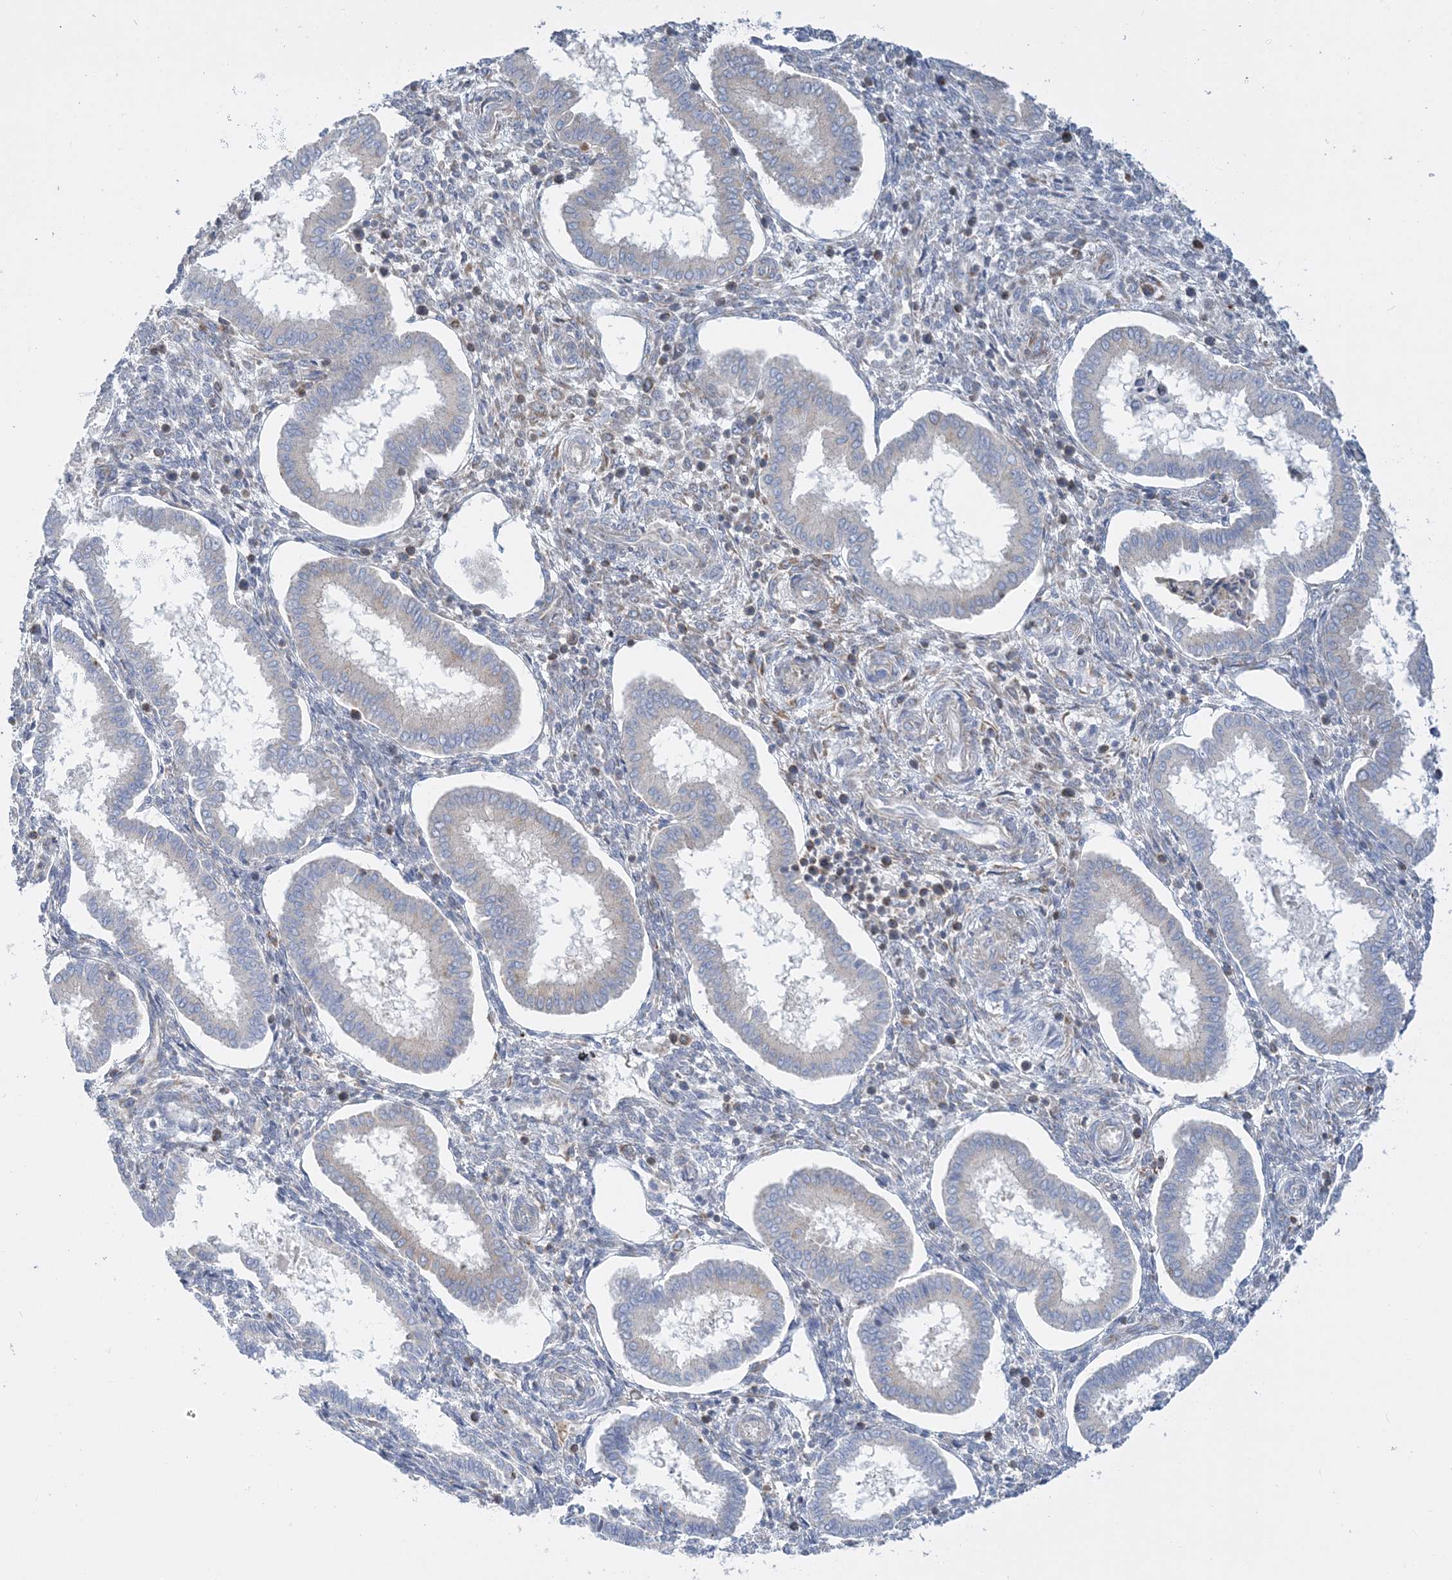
{"staining": {"intensity": "negative", "quantity": "none", "location": "none"}, "tissue": "endometrium", "cell_type": "Cells in endometrial stroma", "image_type": "normal", "snomed": [{"axis": "morphology", "description": "Normal tissue, NOS"}, {"axis": "topography", "description": "Endometrium"}], "caption": "Image shows no protein expression in cells in endometrial stroma of unremarkable endometrium. The staining was performed using DAB to visualize the protein expression in brown, while the nuclei were stained in blue with hematoxylin (Magnification: 20x).", "gene": "FAM114A2", "patient": {"sex": "female", "age": 24}}